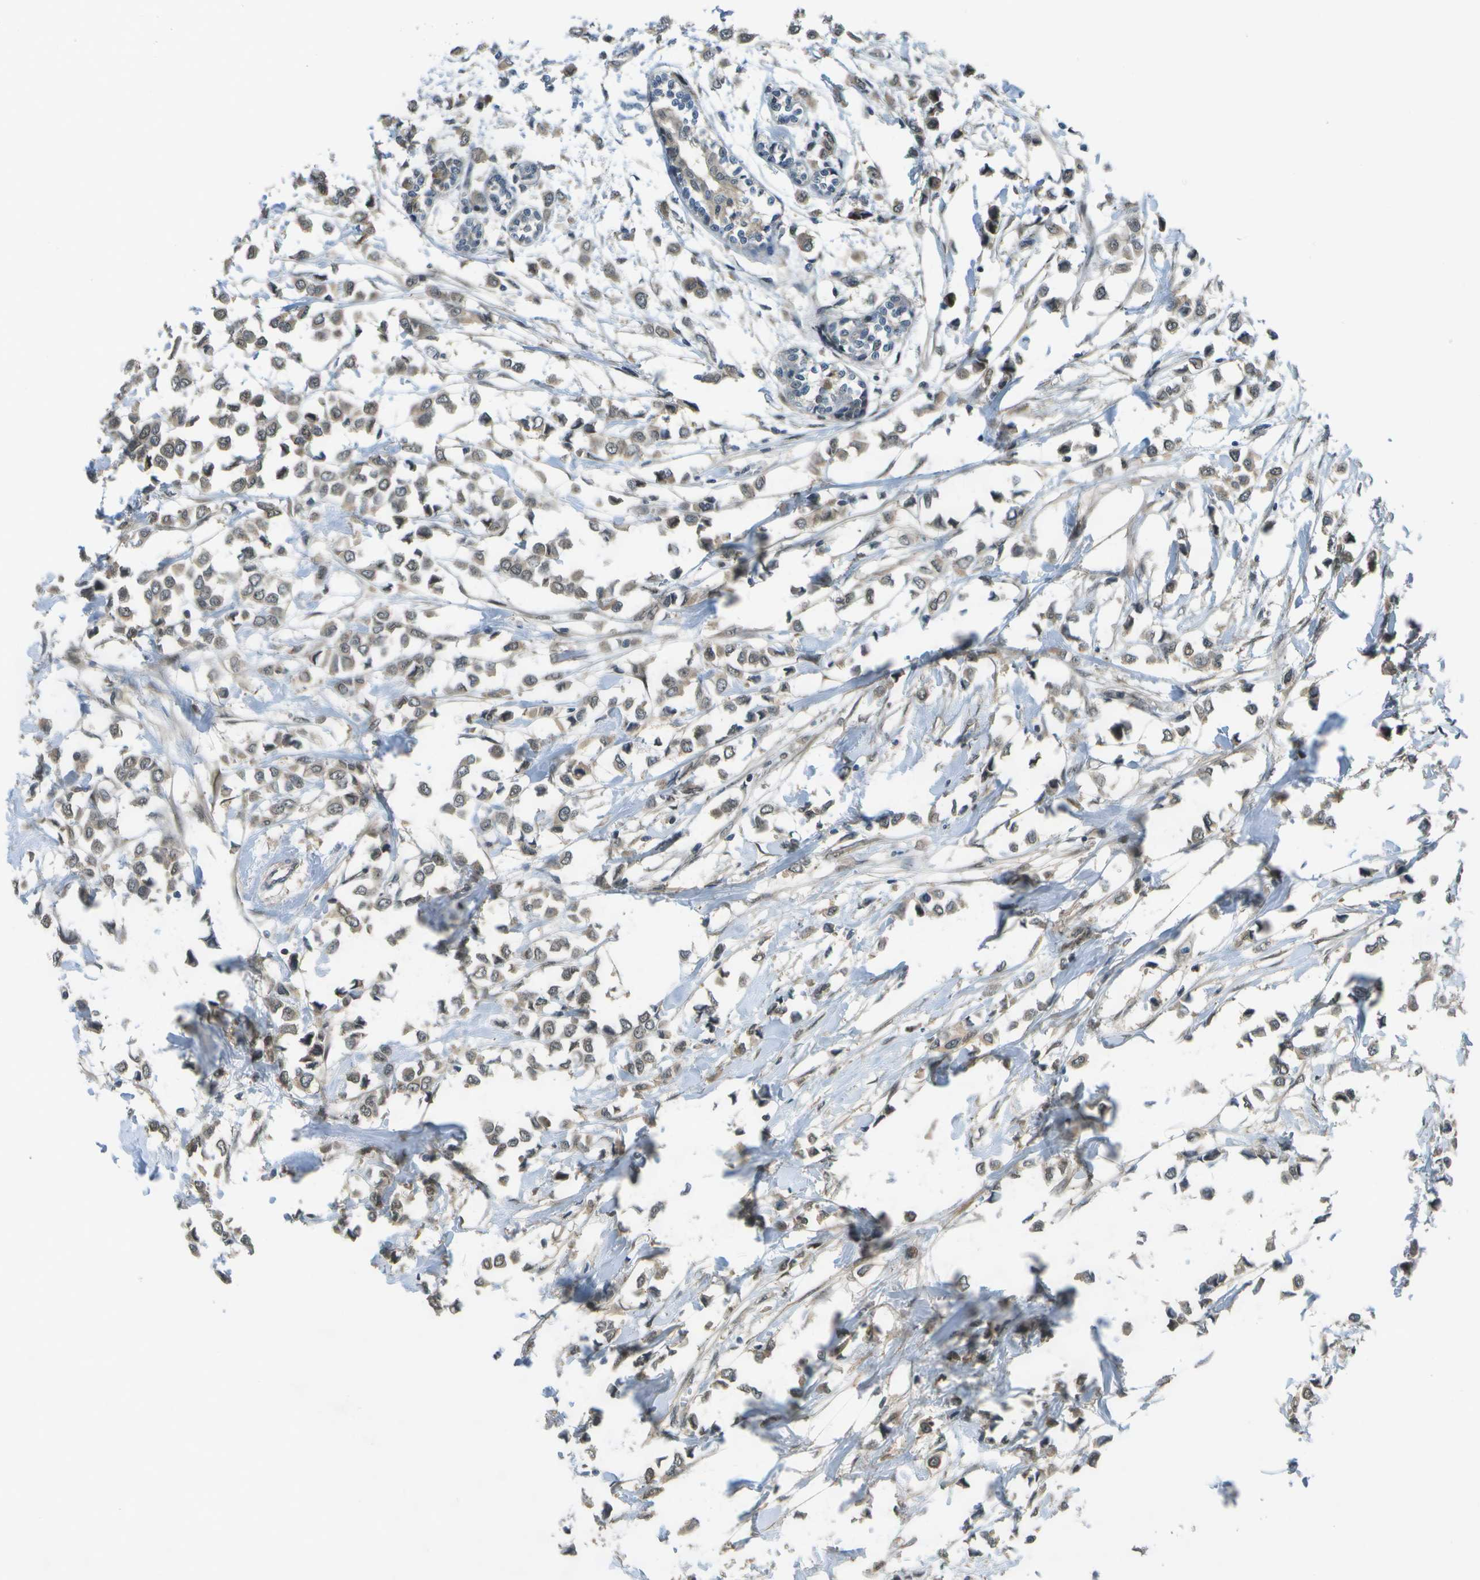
{"staining": {"intensity": "weak", "quantity": ">75%", "location": "cytoplasmic/membranous,nuclear"}, "tissue": "breast cancer", "cell_type": "Tumor cells", "image_type": "cancer", "snomed": [{"axis": "morphology", "description": "Lobular carcinoma"}, {"axis": "topography", "description": "Breast"}], "caption": "Brown immunohistochemical staining in breast cancer reveals weak cytoplasmic/membranous and nuclear positivity in about >75% of tumor cells.", "gene": "GANC", "patient": {"sex": "female", "age": 51}}